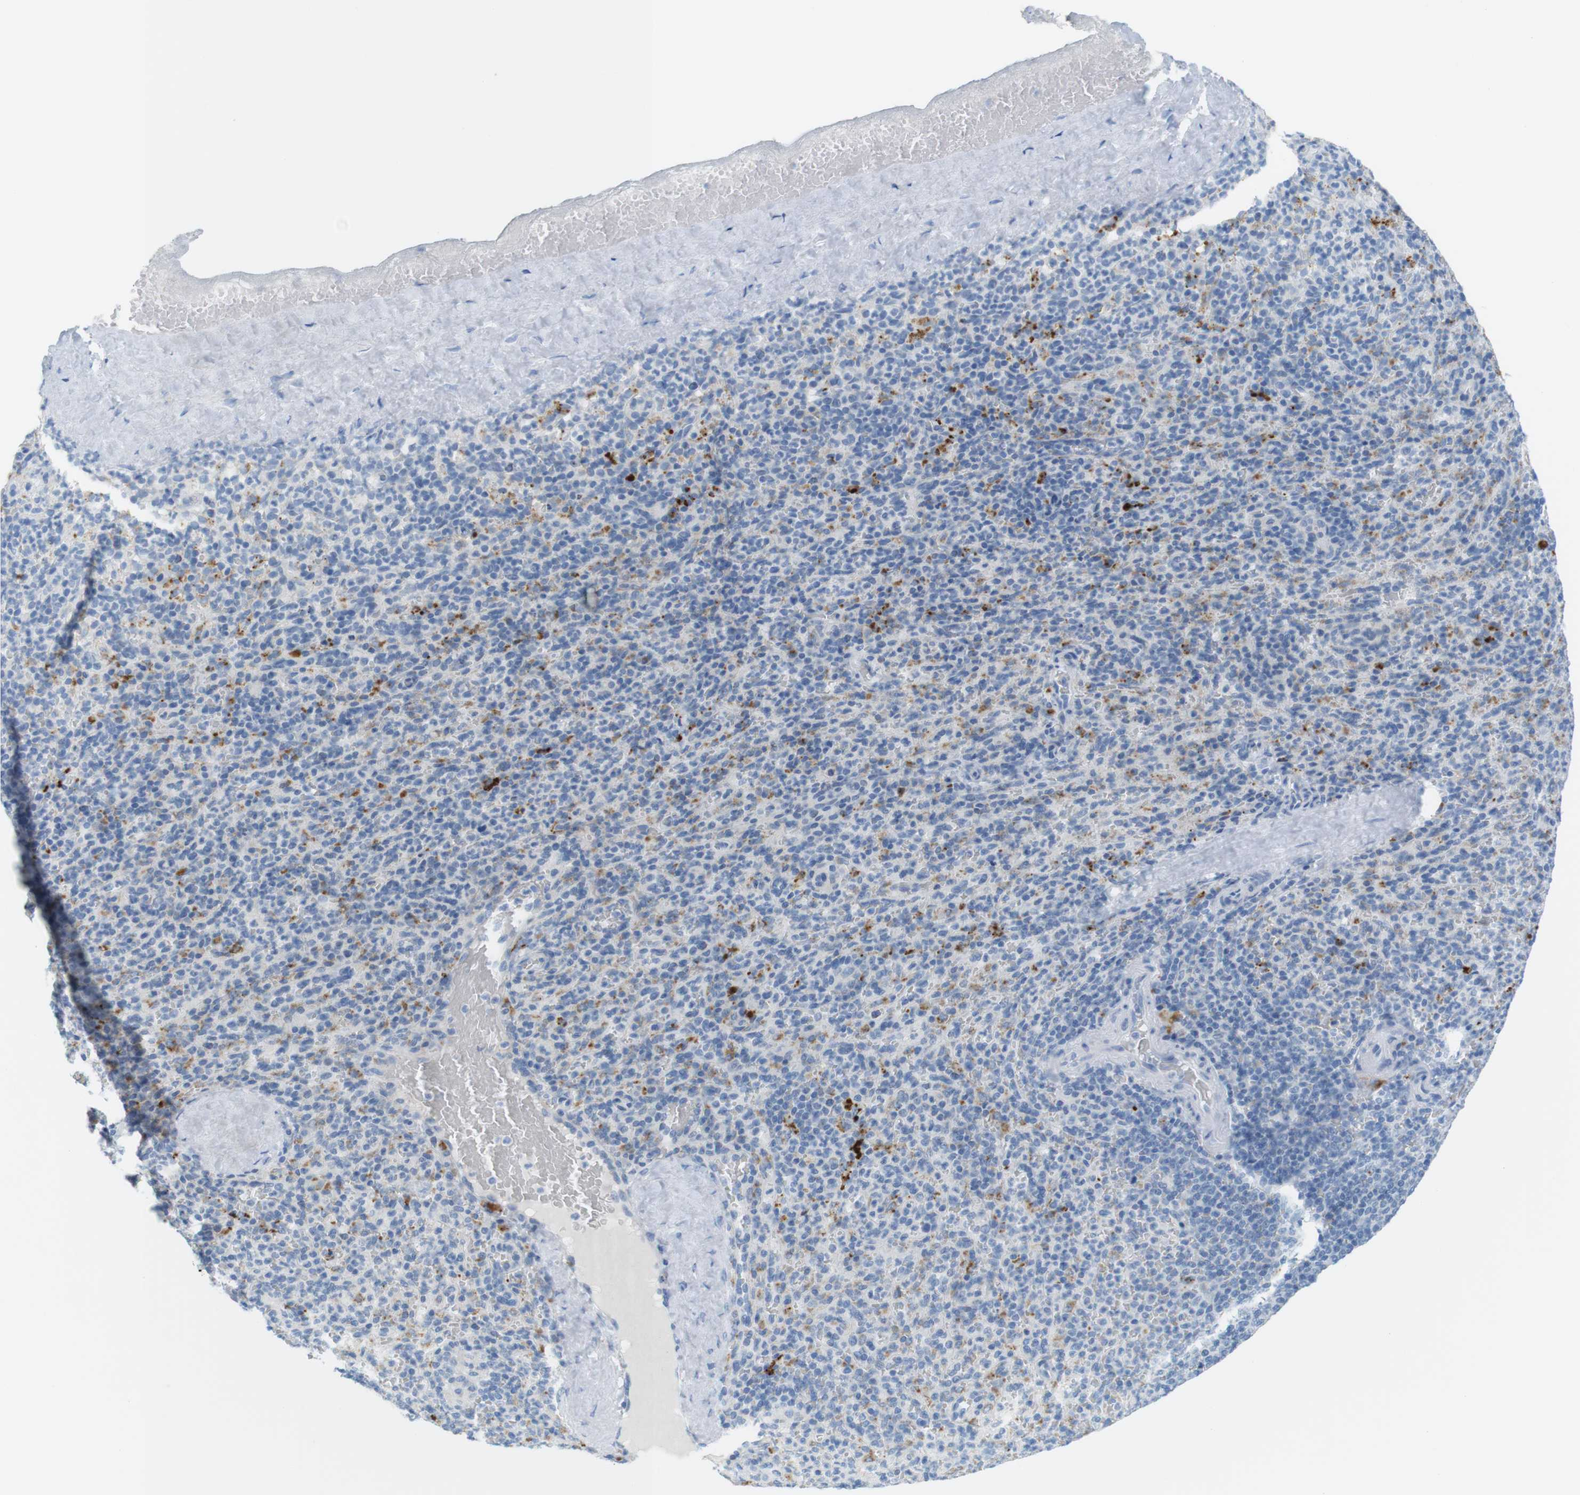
{"staining": {"intensity": "strong", "quantity": "<25%", "location": "cytoplasmic/membranous"}, "tissue": "spleen", "cell_type": "Cells in red pulp", "image_type": "normal", "snomed": [{"axis": "morphology", "description": "Normal tissue, NOS"}, {"axis": "topography", "description": "Spleen"}], "caption": "This is a photomicrograph of immunohistochemistry staining of unremarkable spleen, which shows strong staining in the cytoplasmic/membranous of cells in red pulp.", "gene": "YIPF1", "patient": {"sex": "male", "age": 36}}